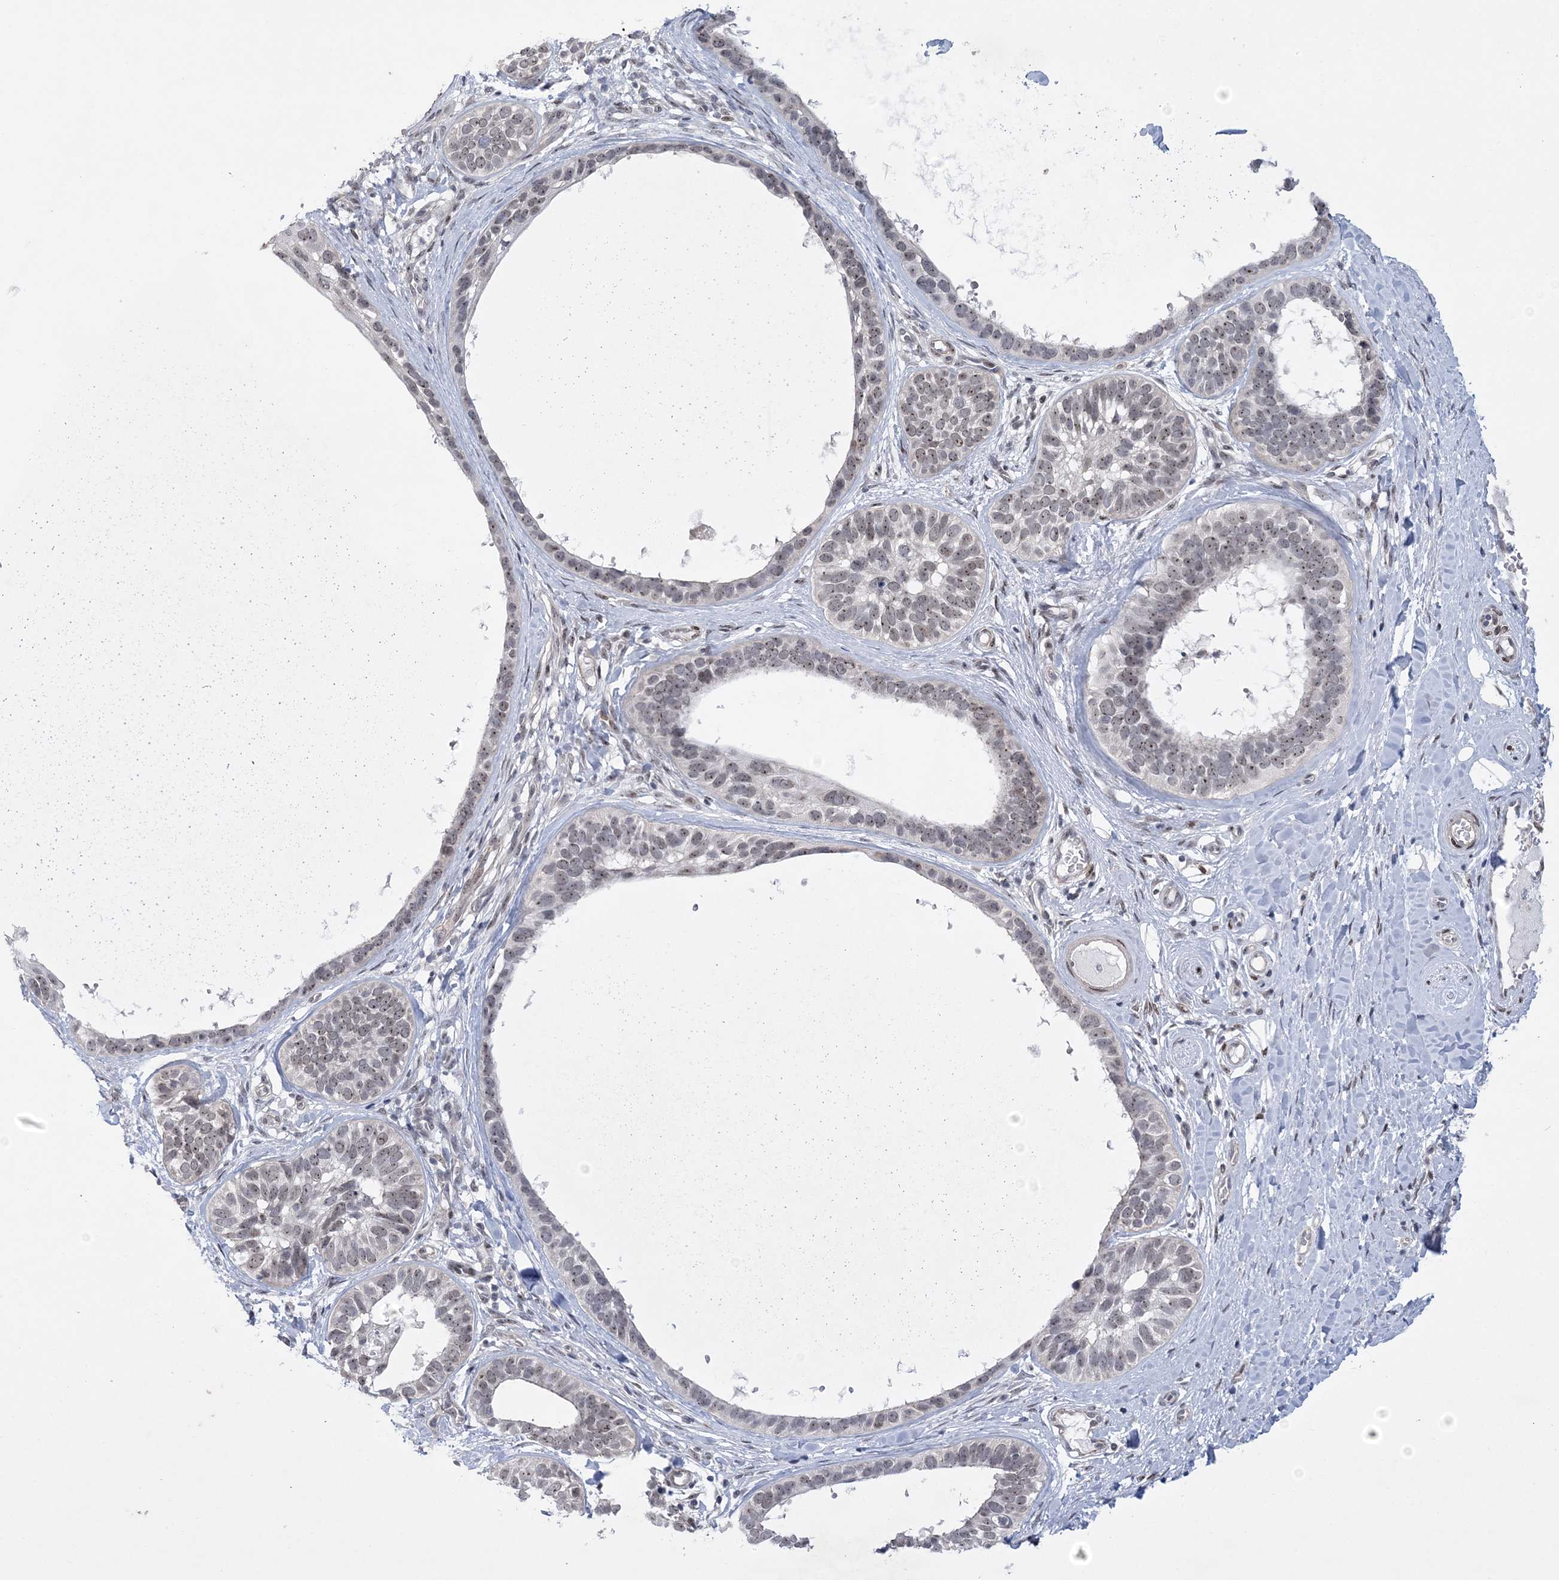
{"staining": {"intensity": "weak", "quantity": "25%-75%", "location": "nuclear"}, "tissue": "skin cancer", "cell_type": "Tumor cells", "image_type": "cancer", "snomed": [{"axis": "morphology", "description": "Basal cell carcinoma"}, {"axis": "topography", "description": "Skin"}], "caption": "Immunohistochemical staining of human skin cancer reveals low levels of weak nuclear protein positivity in about 25%-75% of tumor cells.", "gene": "HOMEZ", "patient": {"sex": "male", "age": 62}}